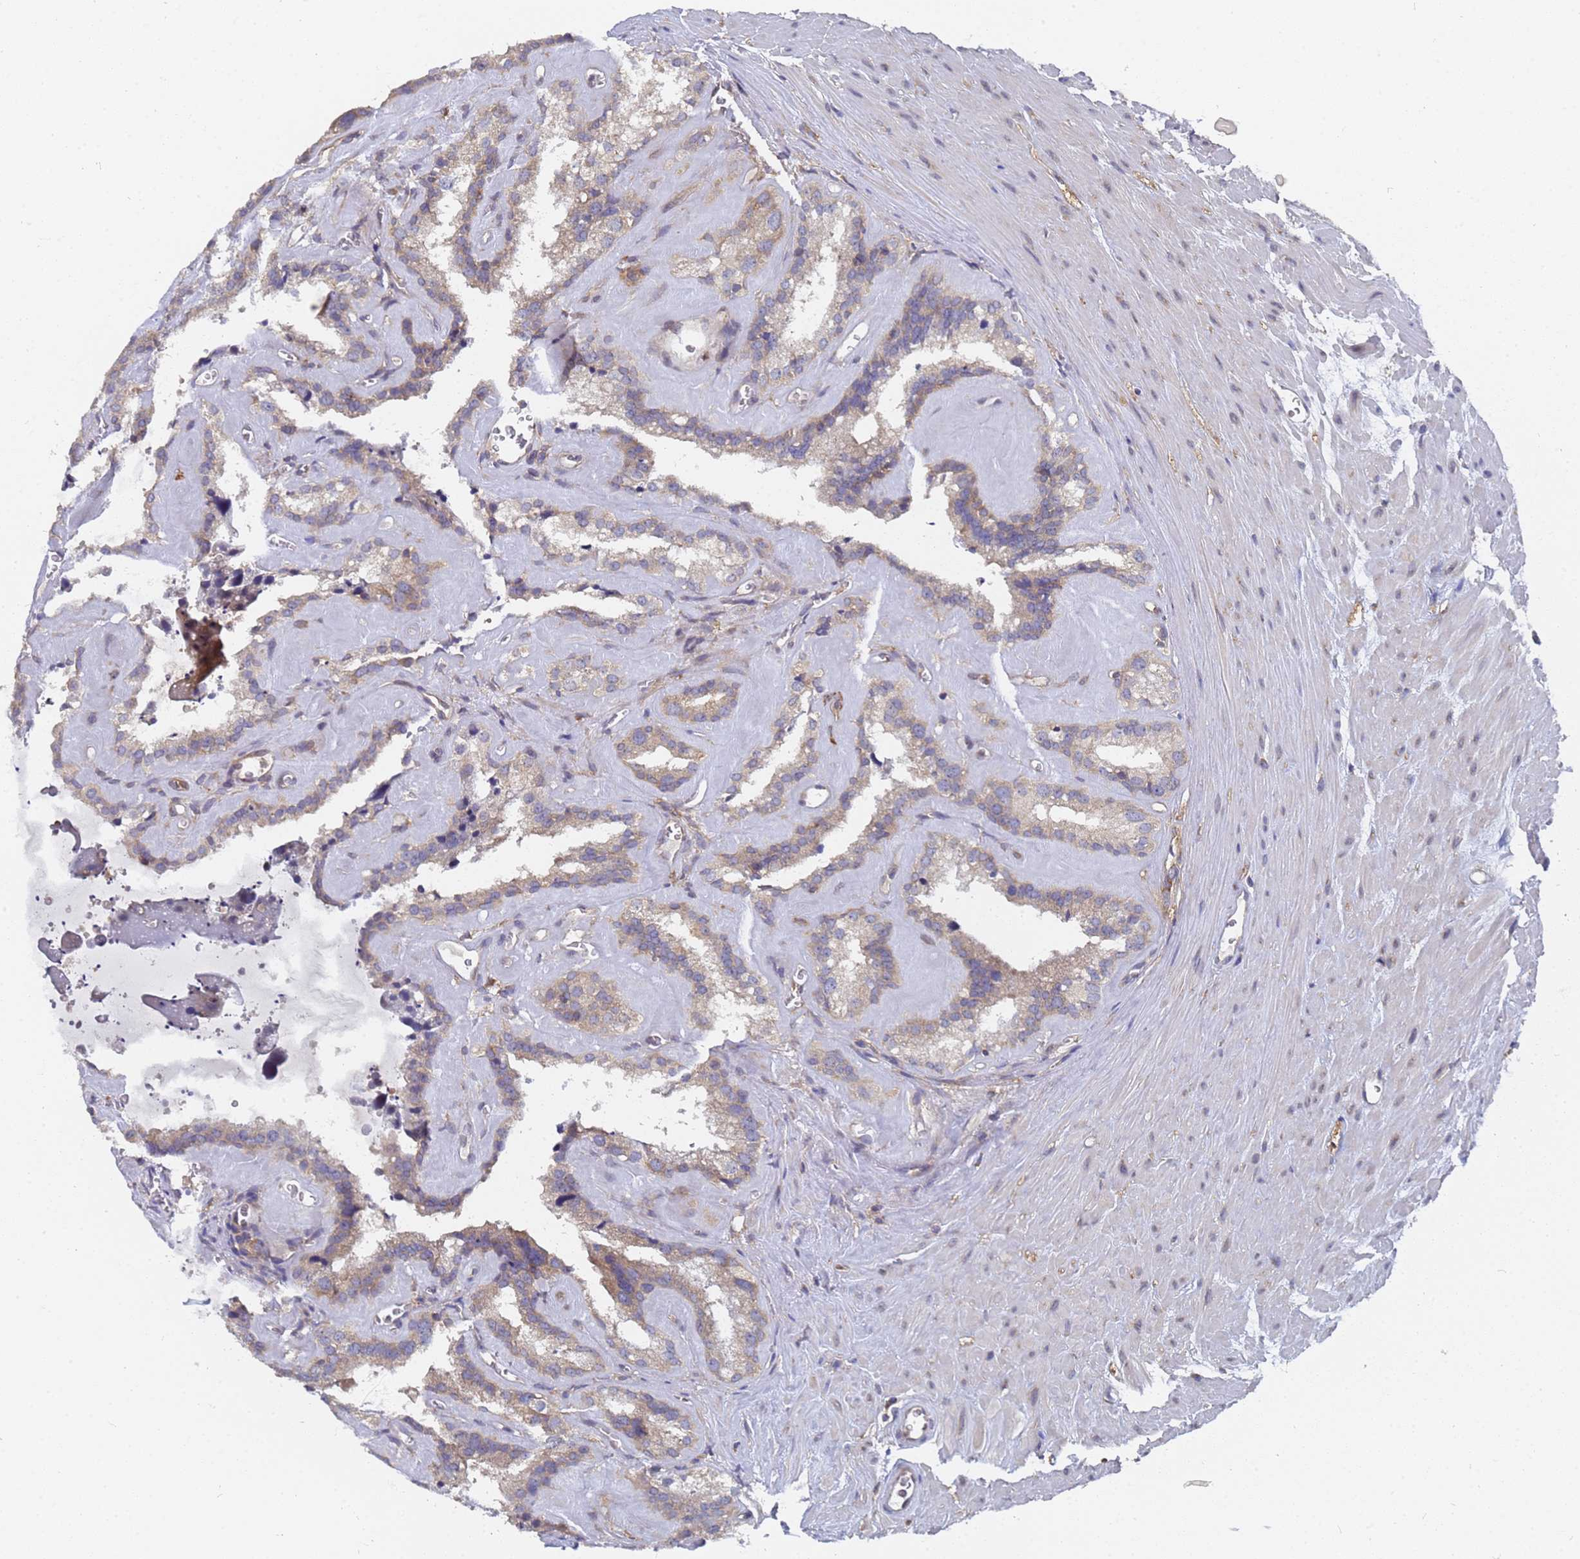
{"staining": {"intensity": "weak", "quantity": "25%-75%", "location": "cytoplasmic/membranous"}, "tissue": "seminal vesicle", "cell_type": "Glandular cells", "image_type": "normal", "snomed": [{"axis": "morphology", "description": "Normal tissue, NOS"}, {"axis": "topography", "description": "Prostate"}, {"axis": "topography", "description": "Seminal veicle"}], "caption": "Seminal vesicle stained with DAB (3,3'-diaminobenzidine) immunohistochemistry demonstrates low levels of weak cytoplasmic/membranous staining in approximately 25%-75% of glandular cells.", "gene": "ALS2CL", "patient": {"sex": "male", "age": 59}}